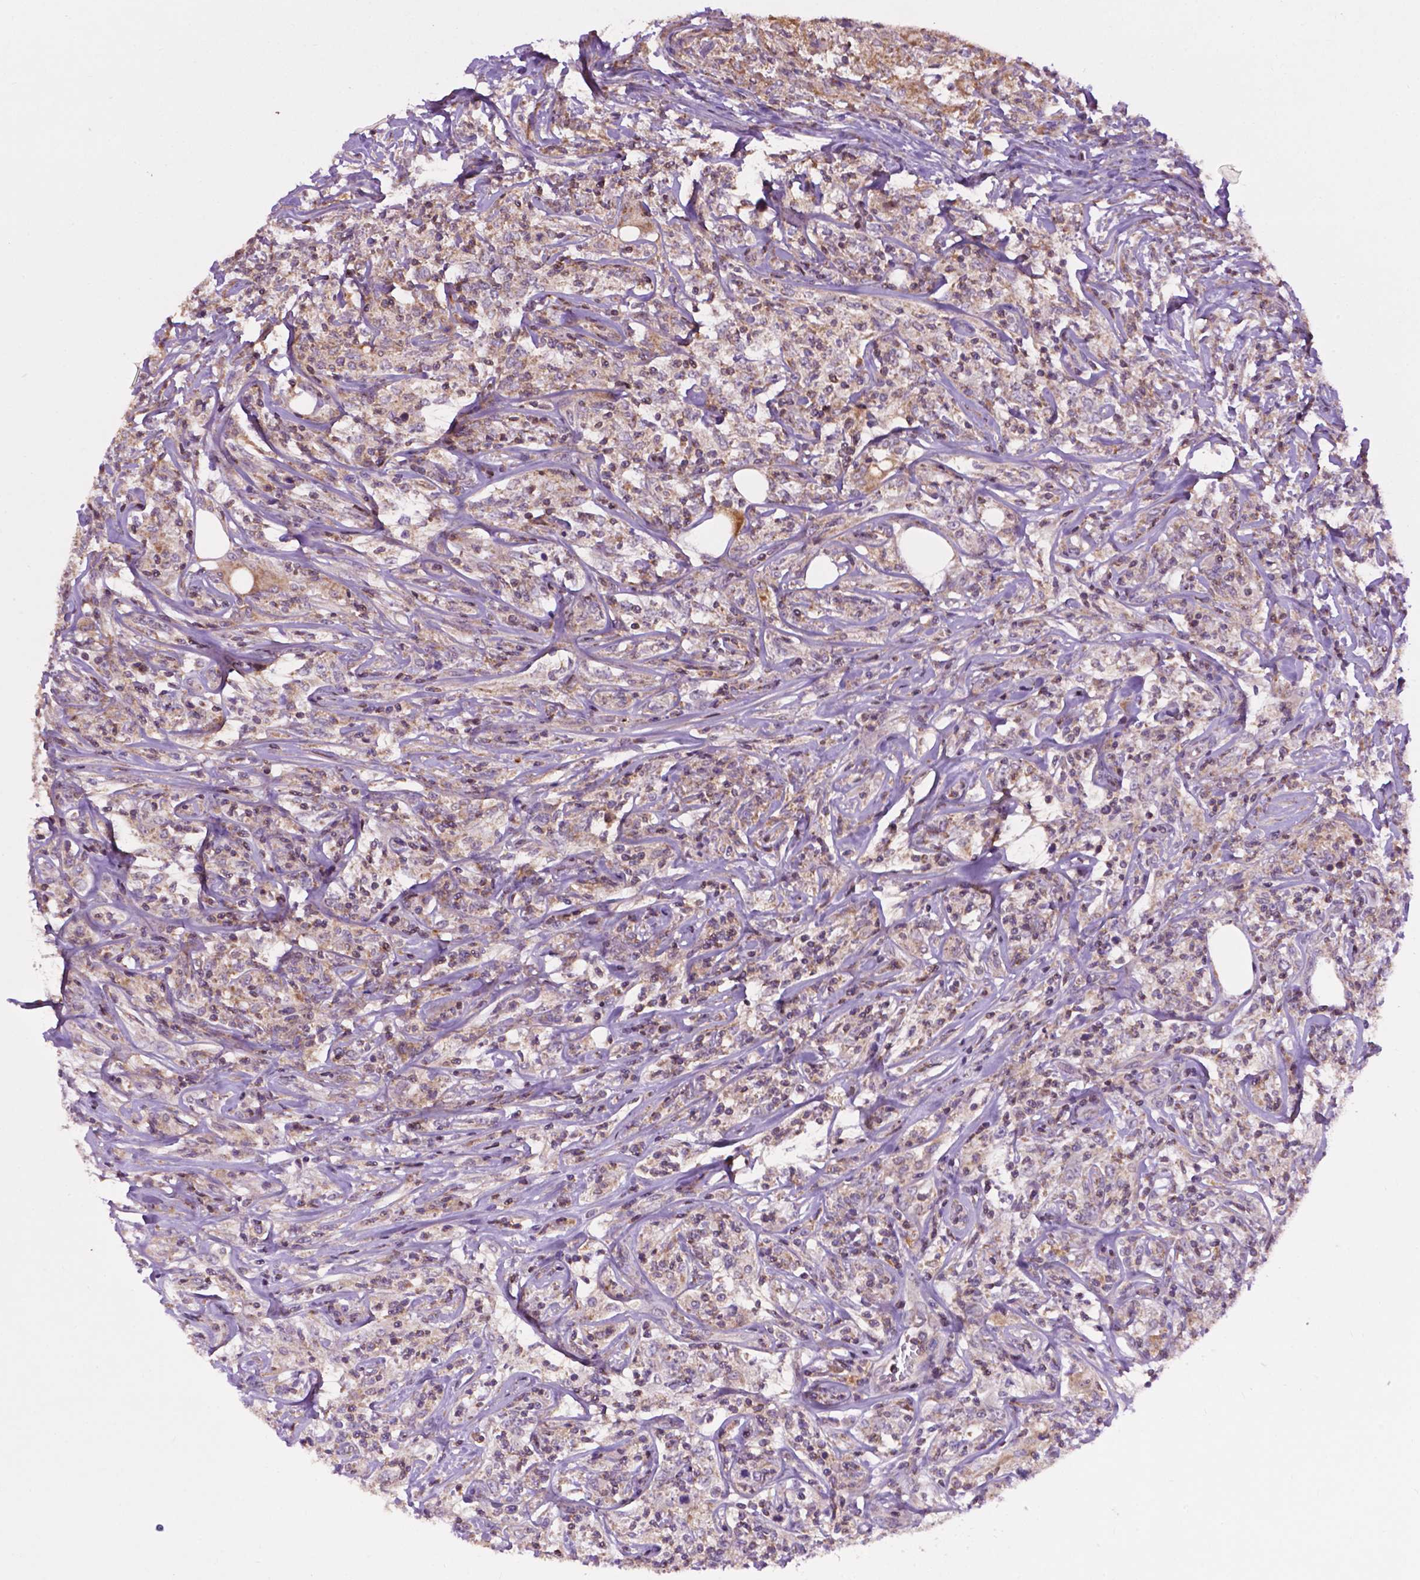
{"staining": {"intensity": "weak", "quantity": "25%-75%", "location": "cytoplasmic/membranous"}, "tissue": "lymphoma", "cell_type": "Tumor cells", "image_type": "cancer", "snomed": [{"axis": "morphology", "description": "Malignant lymphoma, non-Hodgkin's type, High grade"}, {"axis": "topography", "description": "Lymph node"}], "caption": "Brown immunohistochemical staining in lymphoma reveals weak cytoplasmic/membranous staining in about 25%-75% of tumor cells. (Stains: DAB (3,3'-diaminobenzidine) in brown, nuclei in blue, Microscopy: brightfield microscopy at high magnification).", "gene": "SPNS2", "patient": {"sex": "female", "age": 84}}